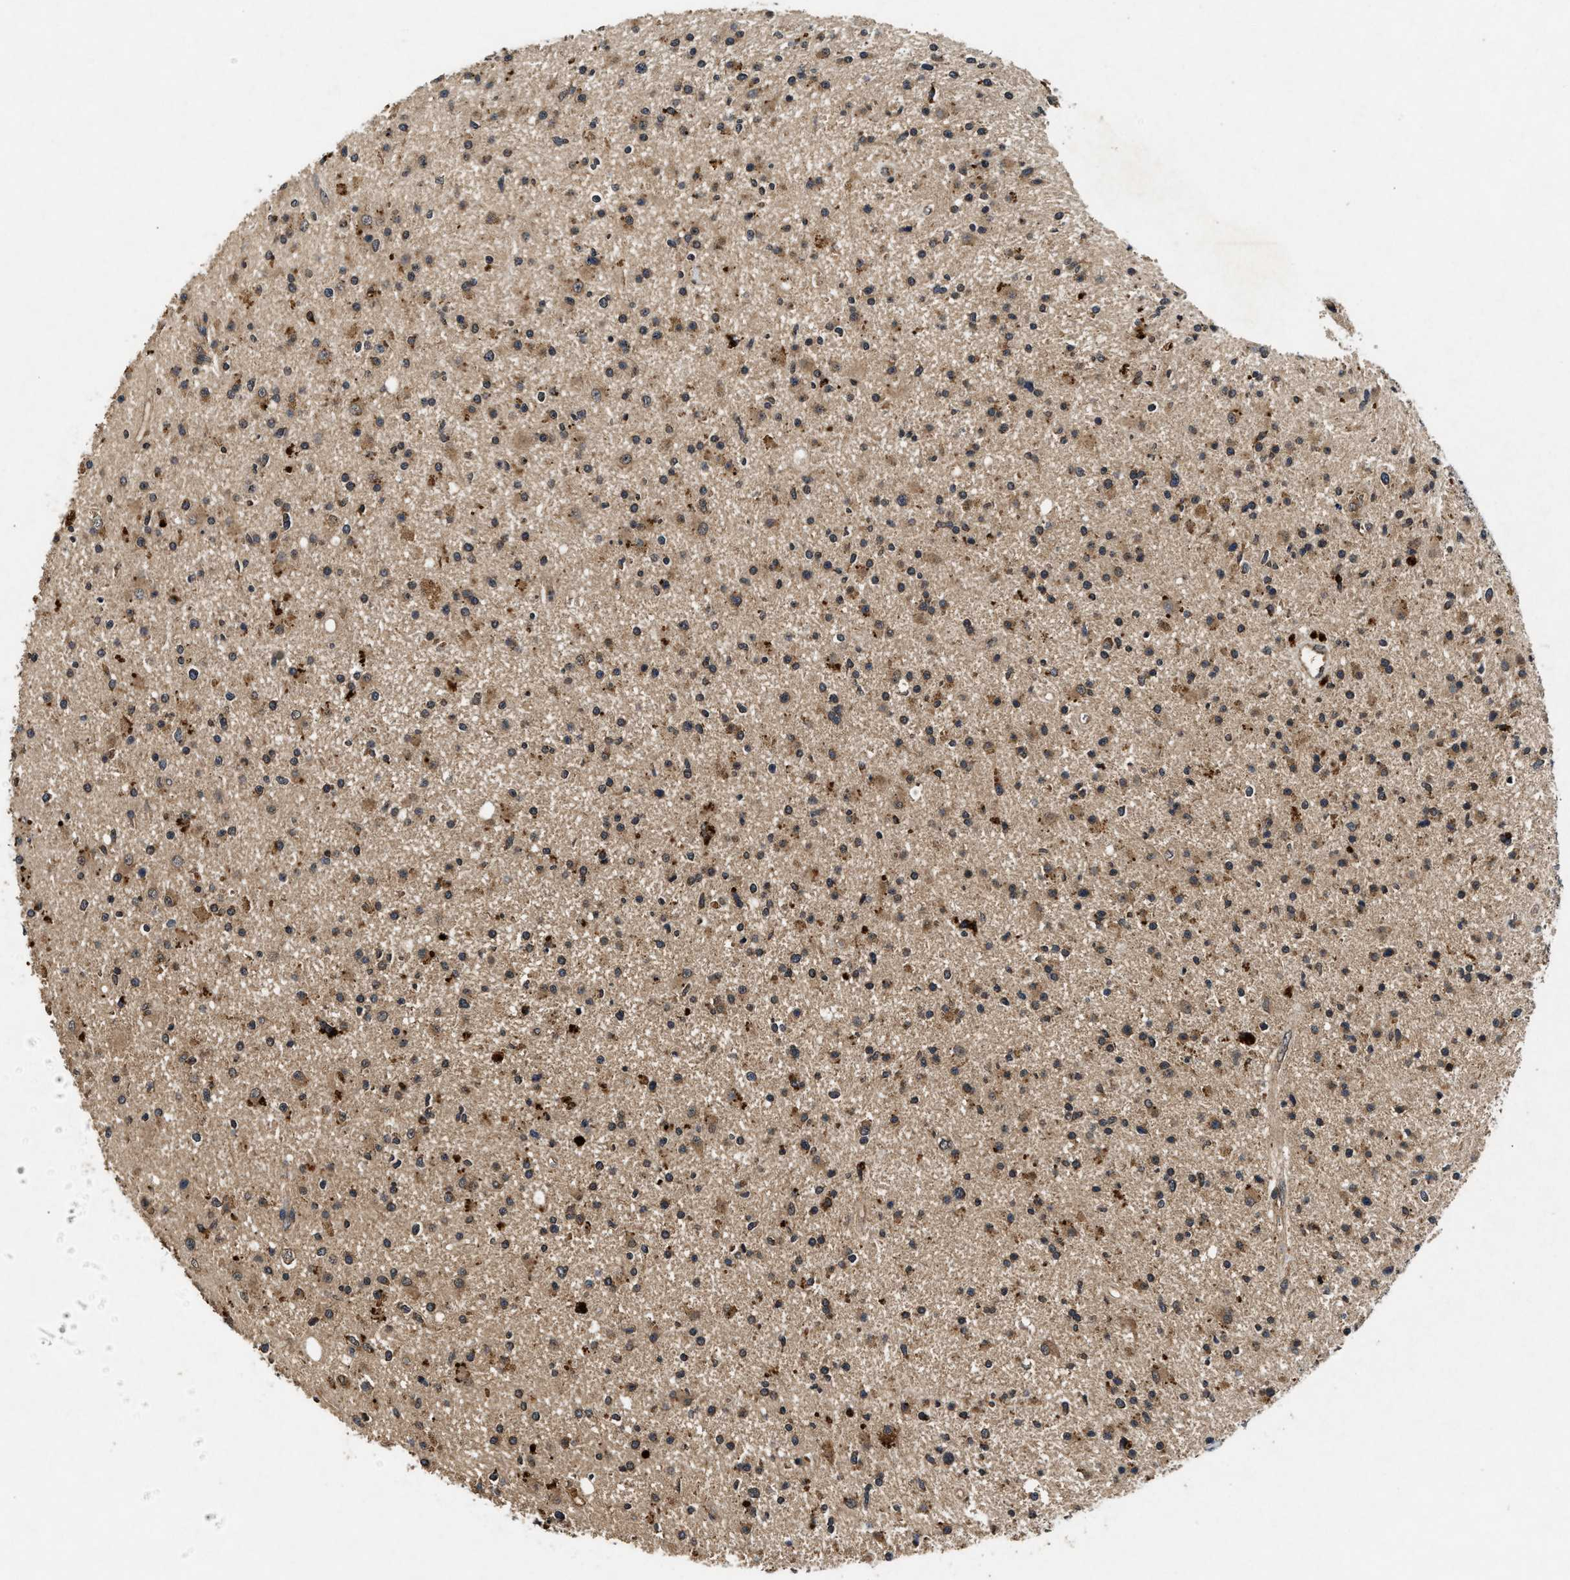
{"staining": {"intensity": "moderate", "quantity": "25%-75%", "location": "cytoplasmic/membranous"}, "tissue": "glioma", "cell_type": "Tumor cells", "image_type": "cancer", "snomed": [{"axis": "morphology", "description": "Glioma, malignant, High grade"}, {"axis": "topography", "description": "Brain"}], "caption": "This is an image of immunohistochemistry (IHC) staining of high-grade glioma (malignant), which shows moderate positivity in the cytoplasmic/membranous of tumor cells.", "gene": "PDAP1", "patient": {"sex": "male", "age": 33}}